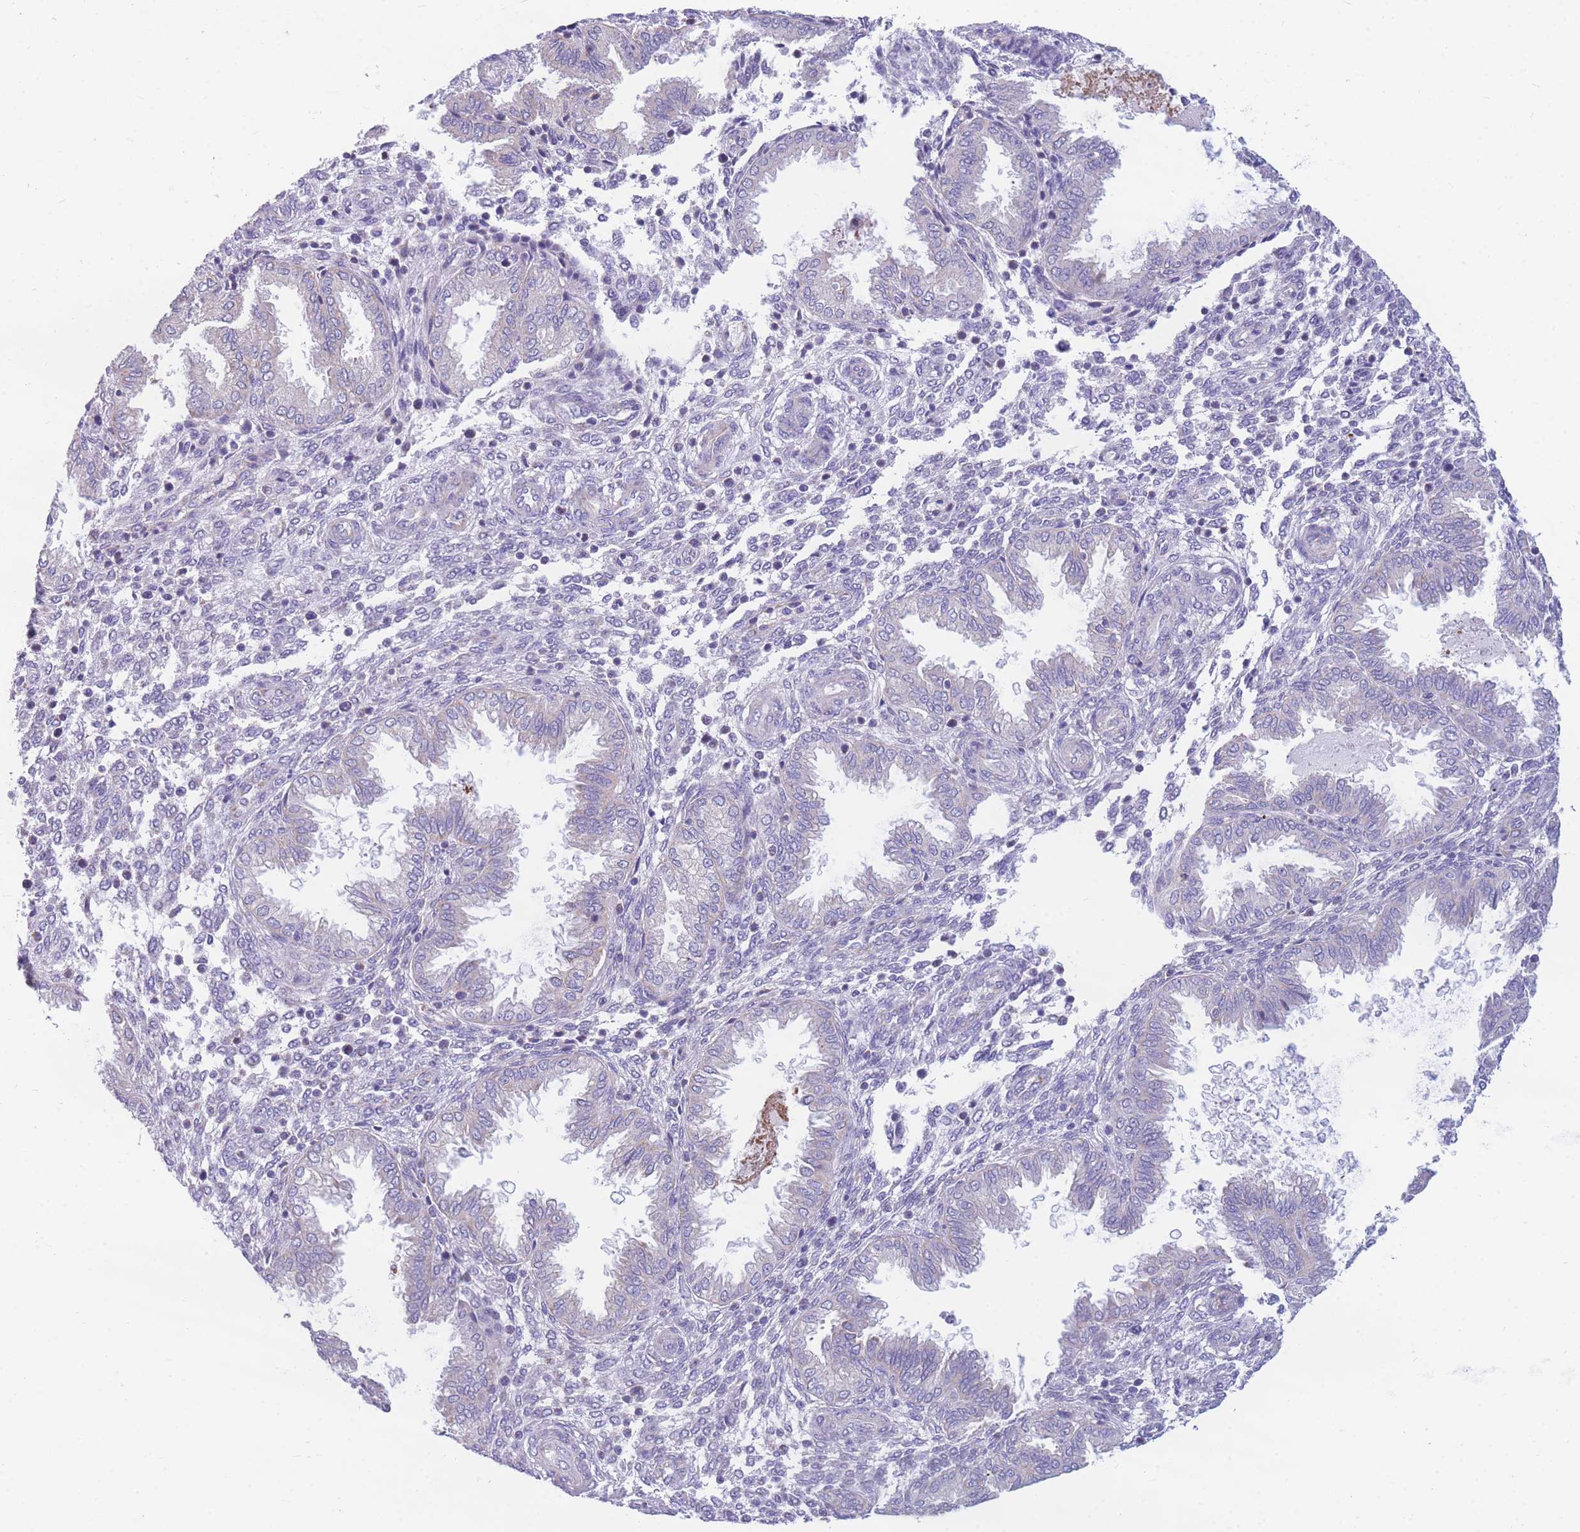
{"staining": {"intensity": "negative", "quantity": "none", "location": "none"}, "tissue": "endometrium", "cell_type": "Cells in endometrial stroma", "image_type": "normal", "snomed": [{"axis": "morphology", "description": "Normal tissue, NOS"}, {"axis": "topography", "description": "Endometrium"}], "caption": "DAB (3,3'-diaminobenzidine) immunohistochemical staining of normal endometrium demonstrates no significant staining in cells in endometrial stroma. (DAB (3,3'-diaminobenzidine) immunohistochemistry visualized using brightfield microscopy, high magnification).", "gene": "DHRS11", "patient": {"sex": "female", "age": 33}}